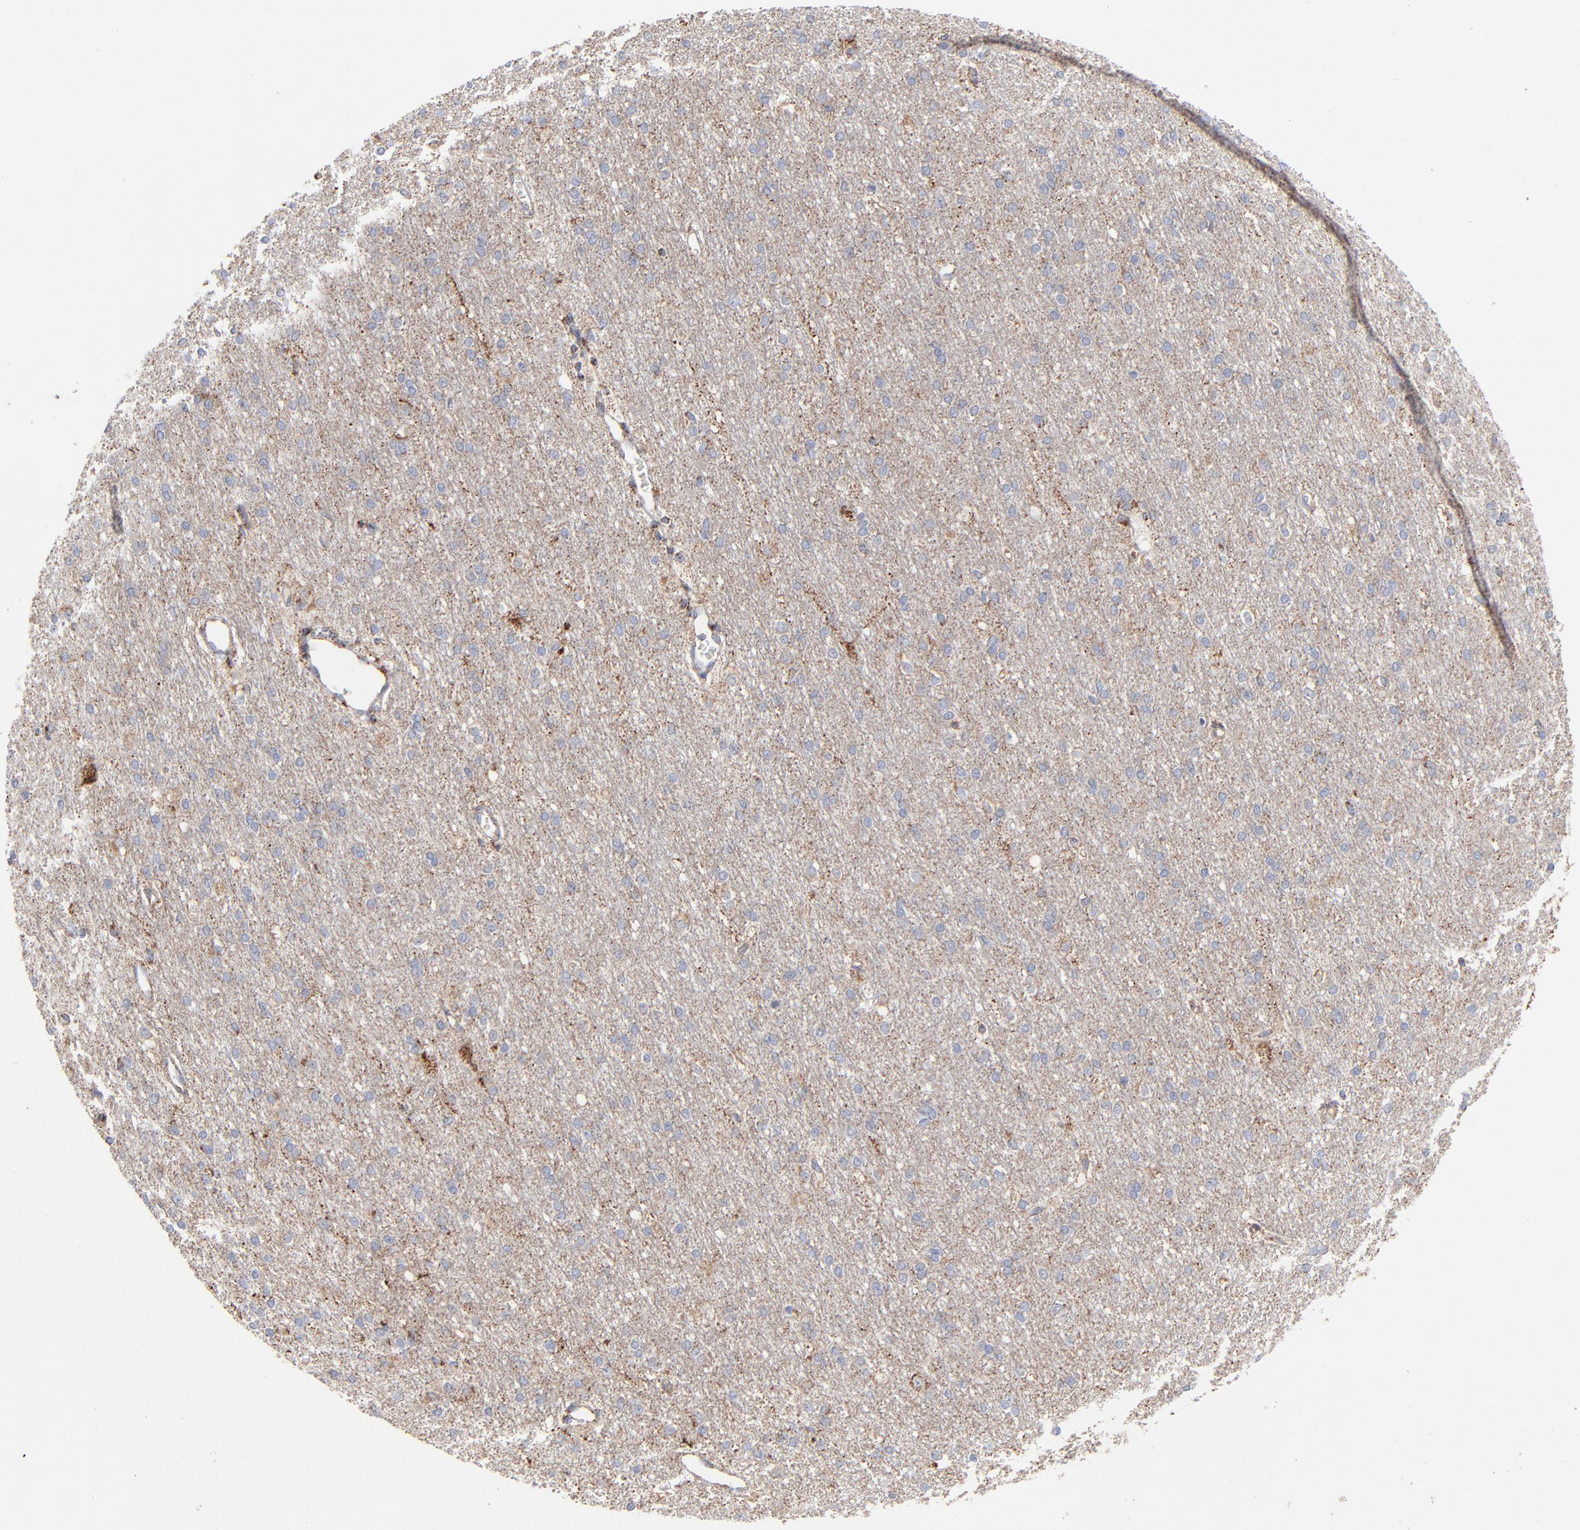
{"staining": {"intensity": "negative", "quantity": "none", "location": "none"}, "tissue": "cerebral cortex", "cell_type": "Endothelial cells", "image_type": "normal", "snomed": [{"axis": "morphology", "description": "Normal tissue, NOS"}, {"axis": "morphology", "description": "Inflammation, NOS"}, {"axis": "topography", "description": "Cerebral cortex"}], "caption": "IHC of unremarkable cerebral cortex exhibits no staining in endothelial cells.", "gene": "ASB3", "patient": {"sex": "male", "age": 6}}